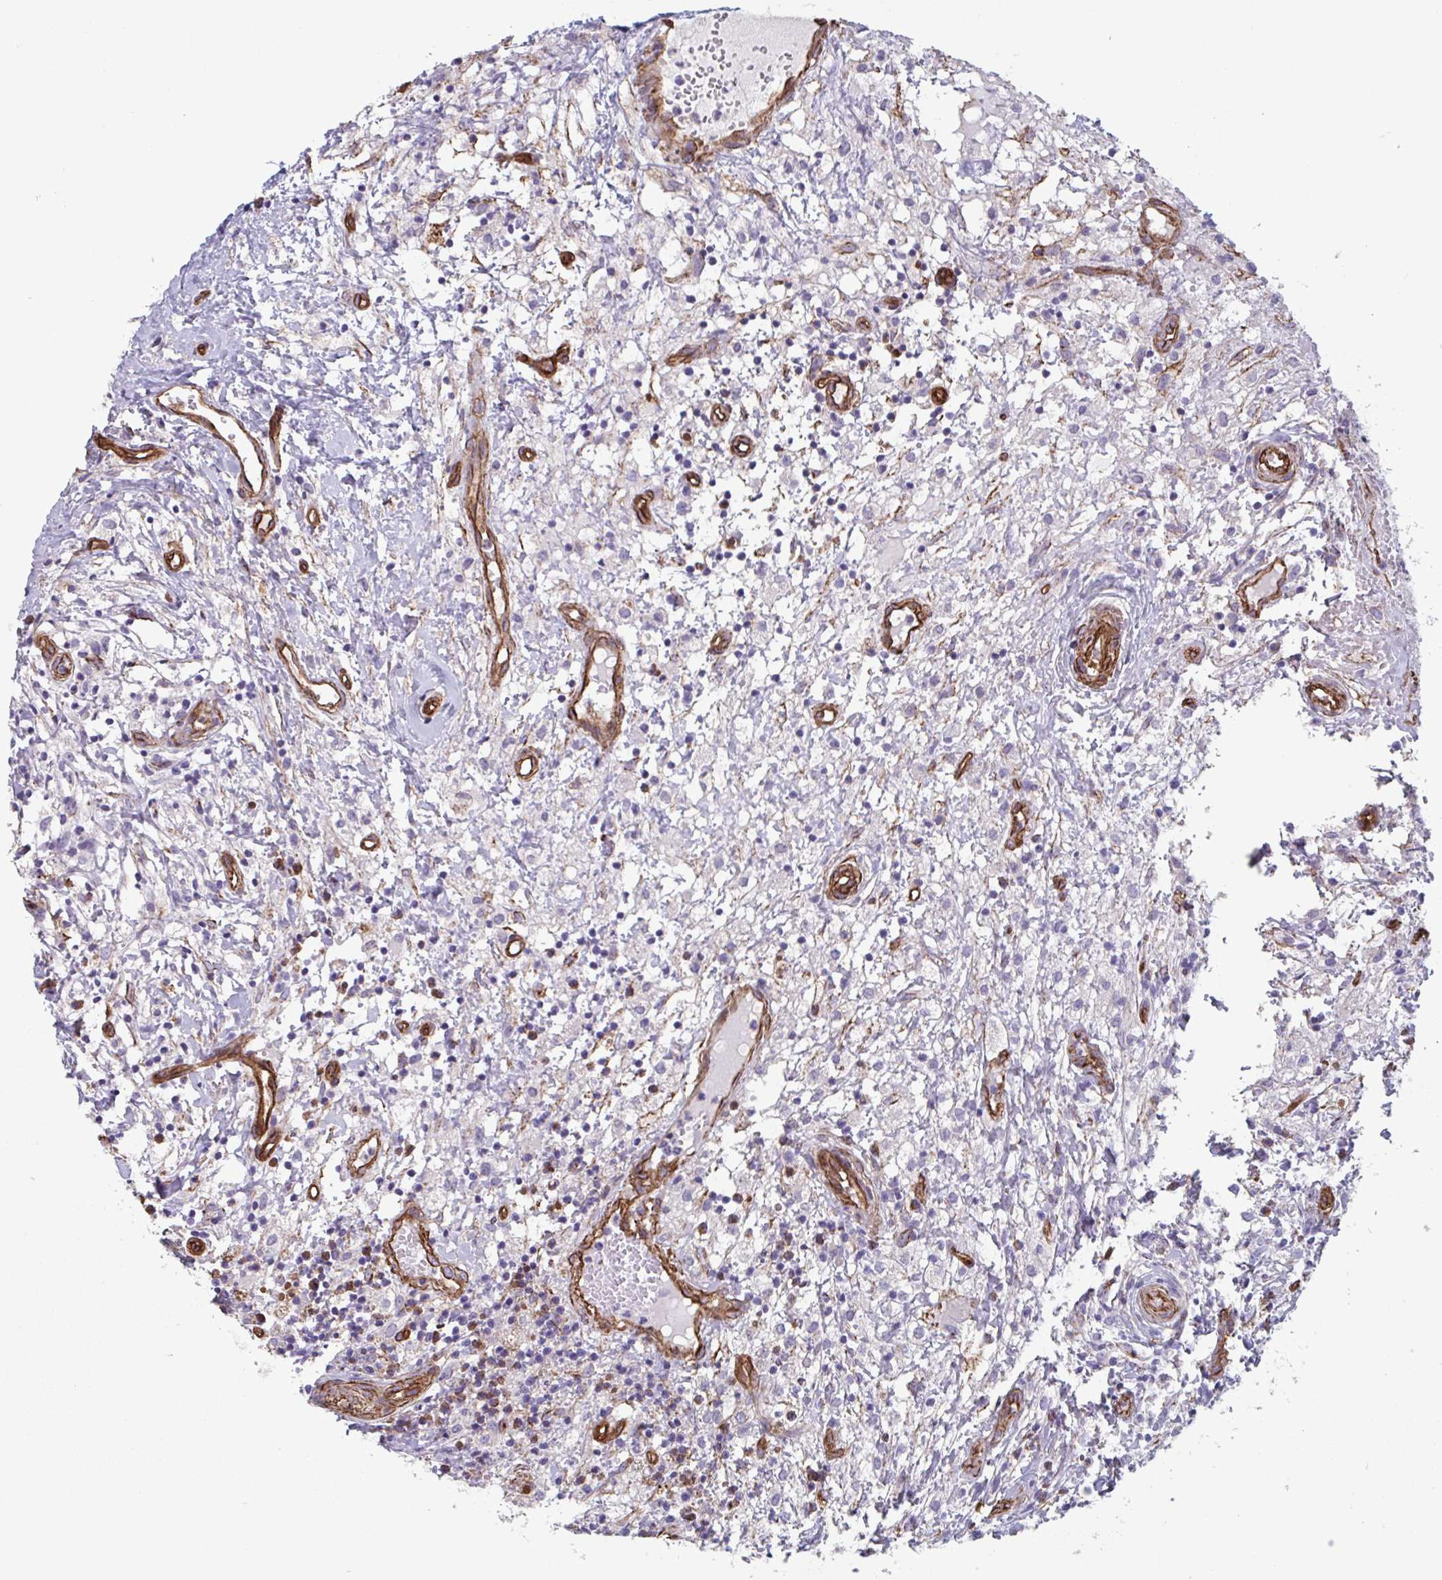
{"staining": {"intensity": "negative", "quantity": "none", "location": "none"}, "tissue": "lymphoma", "cell_type": "Tumor cells", "image_type": "cancer", "snomed": [{"axis": "morphology", "description": "Hodgkin's disease, NOS"}, {"axis": "topography", "description": "No Tissue"}], "caption": "The immunohistochemistry photomicrograph has no significant positivity in tumor cells of Hodgkin's disease tissue.", "gene": "CITED4", "patient": {"sex": "female", "age": 21}}